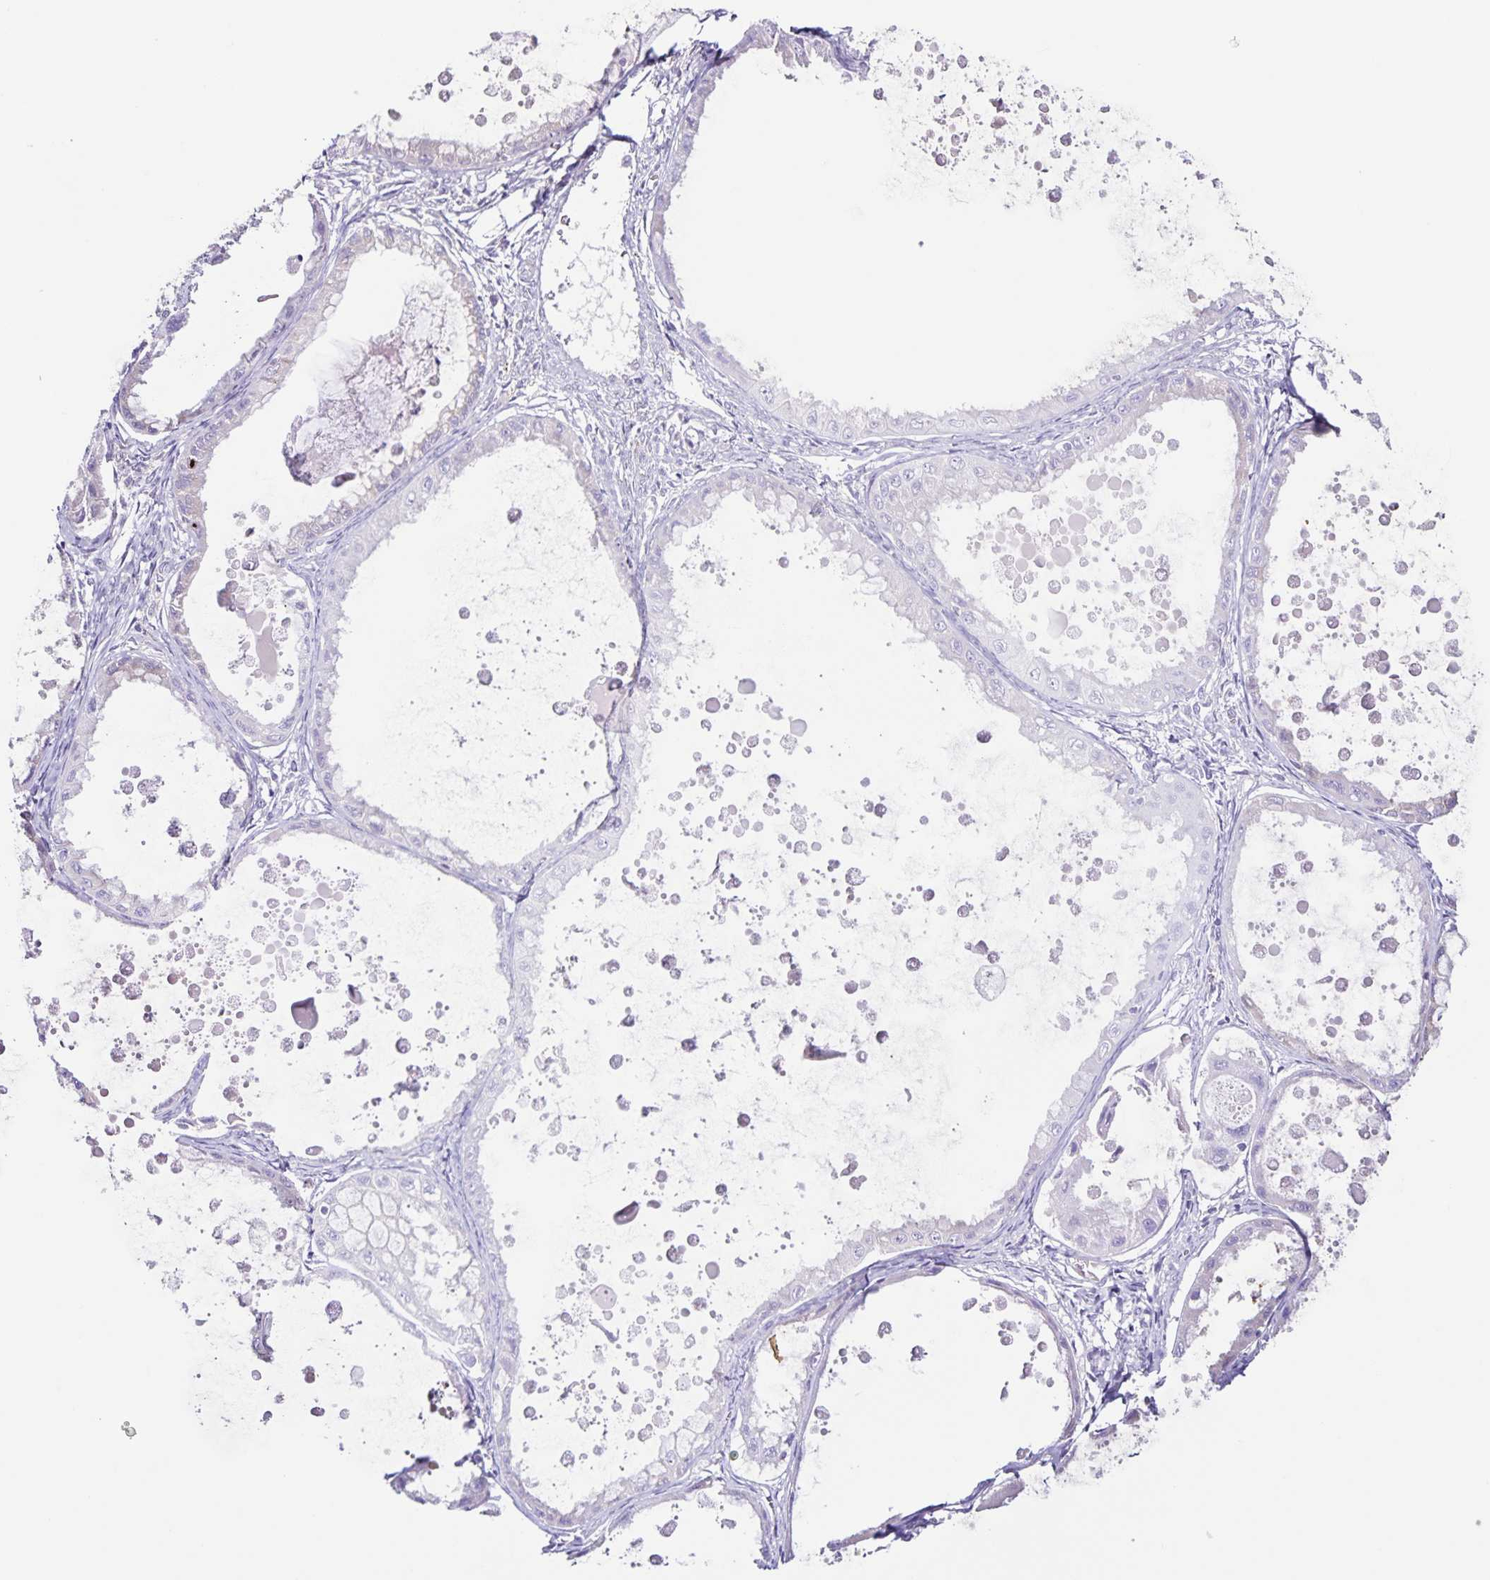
{"staining": {"intensity": "negative", "quantity": "none", "location": "none"}, "tissue": "ovarian cancer", "cell_type": "Tumor cells", "image_type": "cancer", "snomed": [{"axis": "morphology", "description": "Cystadenocarcinoma, mucinous, NOS"}, {"axis": "topography", "description": "Ovary"}], "caption": "Immunohistochemical staining of human ovarian cancer (mucinous cystadenocarcinoma) demonstrates no significant expression in tumor cells.", "gene": "STPG4", "patient": {"sex": "female", "age": 64}}